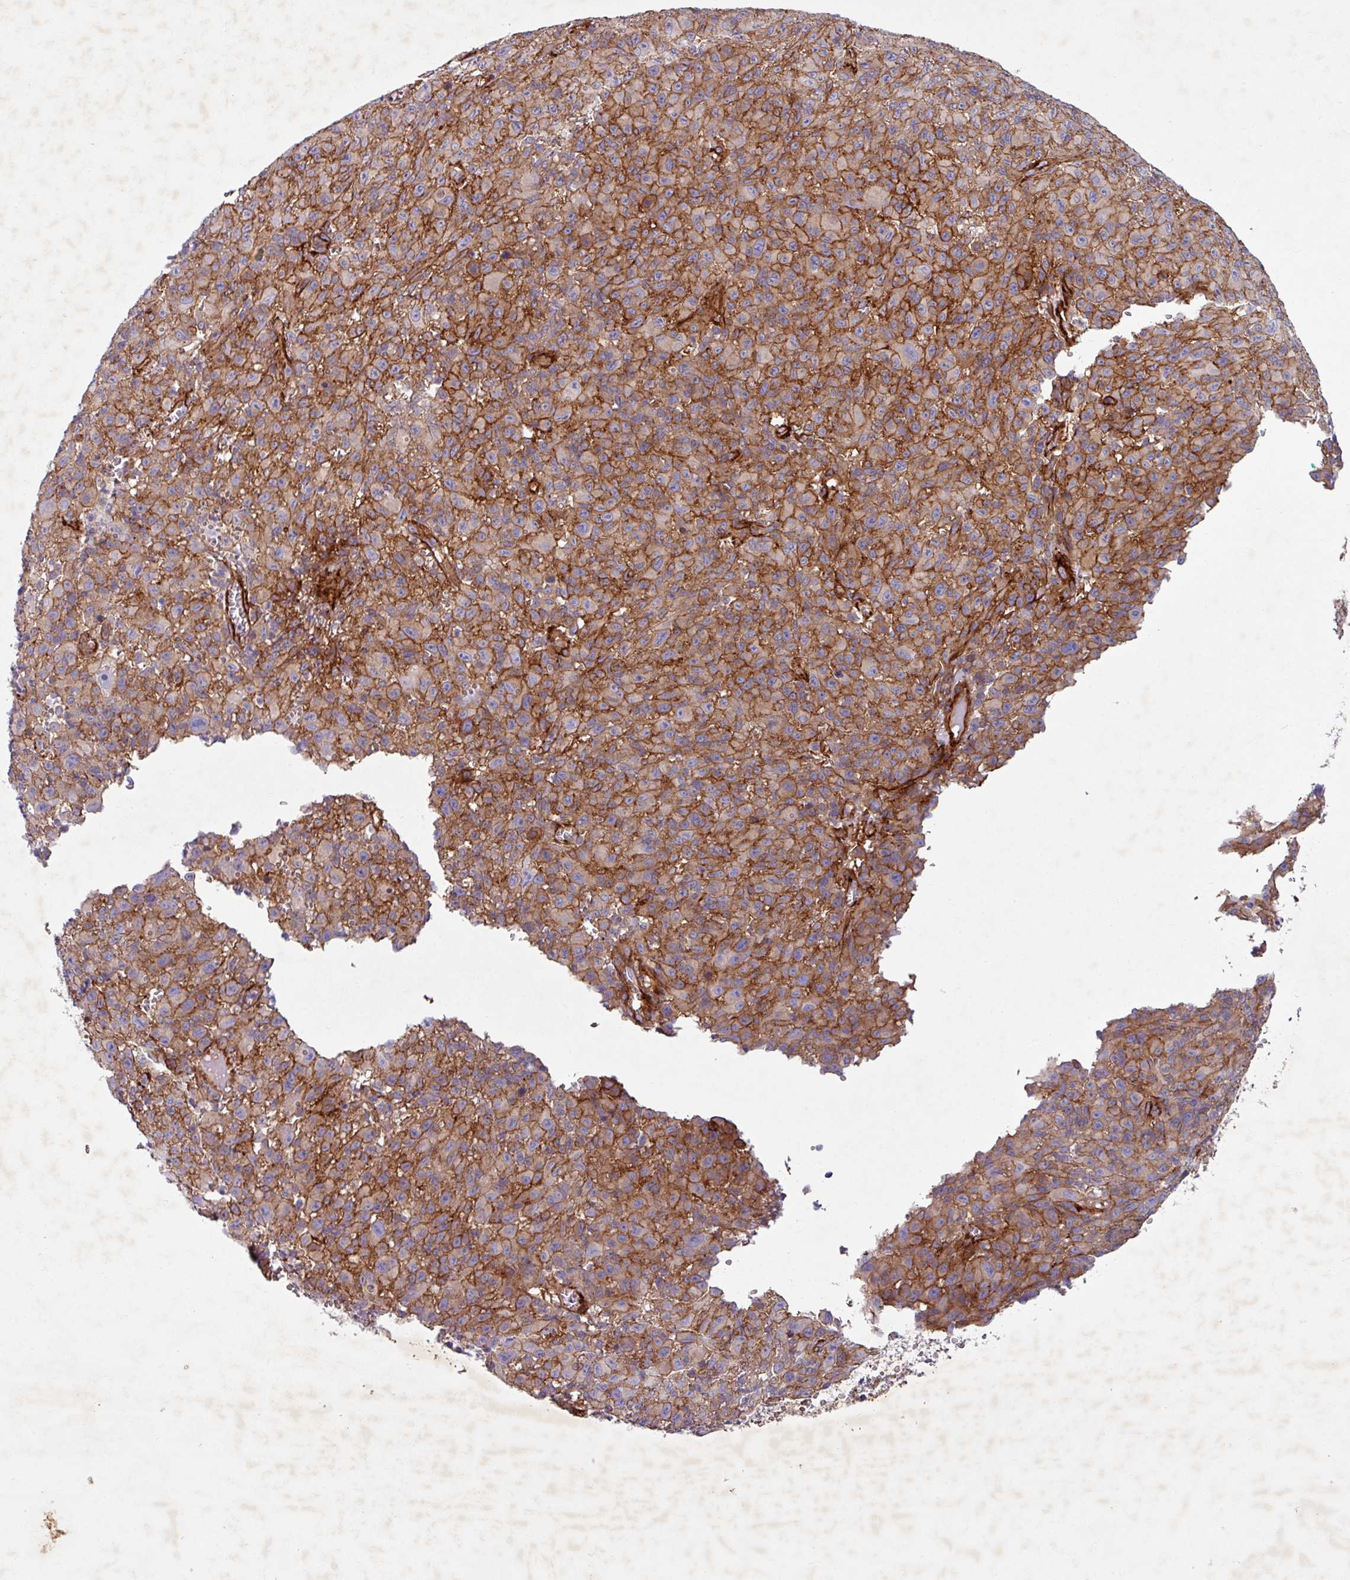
{"staining": {"intensity": "moderate", "quantity": ">75%", "location": "cytoplasmic/membranous"}, "tissue": "melanoma", "cell_type": "Tumor cells", "image_type": "cancer", "snomed": [{"axis": "morphology", "description": "Malignant melanoma, NOS"}, {"axis": "topography", "description": "Skin"}], "caption": "A medium amount of moderate cytoplasmic/membranous staining is appreciated in approximately >75% of tumor cells in melanoma tissue.", "gene": "ATP2C2", "patient": {"sex": "male", "age": 46}}